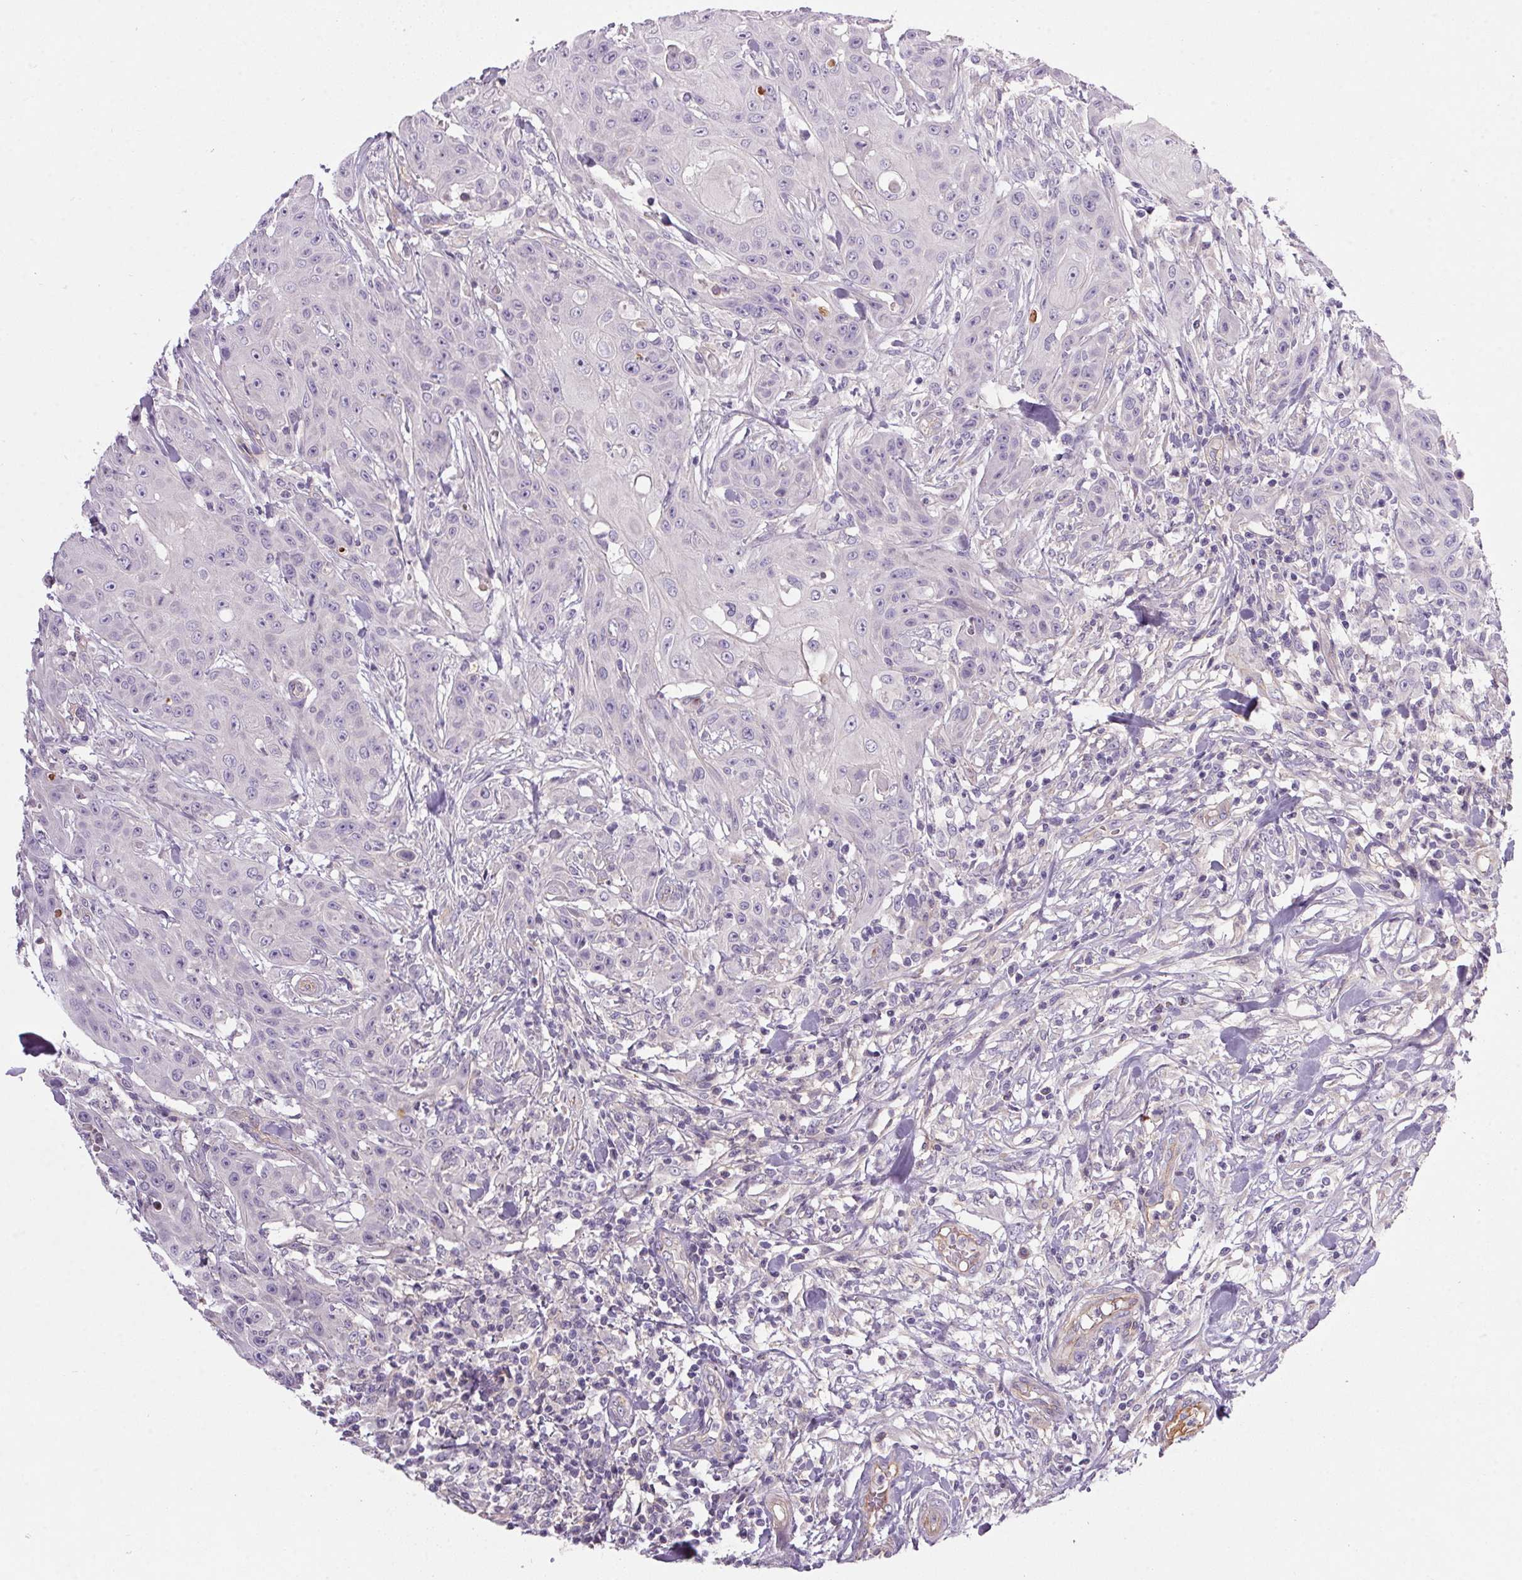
{"staining": {"intensity": "negative", "quantity": "none", "location": "none"}, "tissue": "head and neck cancer", "cell_type": "Tumor cells", "image_type": "cancer", "snomed": [{"axis": "morphology", "description": "Squamous cell carcinoma, NOS"}, {"axis": "topography", "description": "Oral tissue"}, {"axis": "topography", "description": "Head-Neck"}], "caption": "Histopathology image shows no protein expression in tumor cells of squamous cell carcinoma (head and neck) tissue.", "gene": "APOC4", "patient": {"sex": "female", "age": 55}}